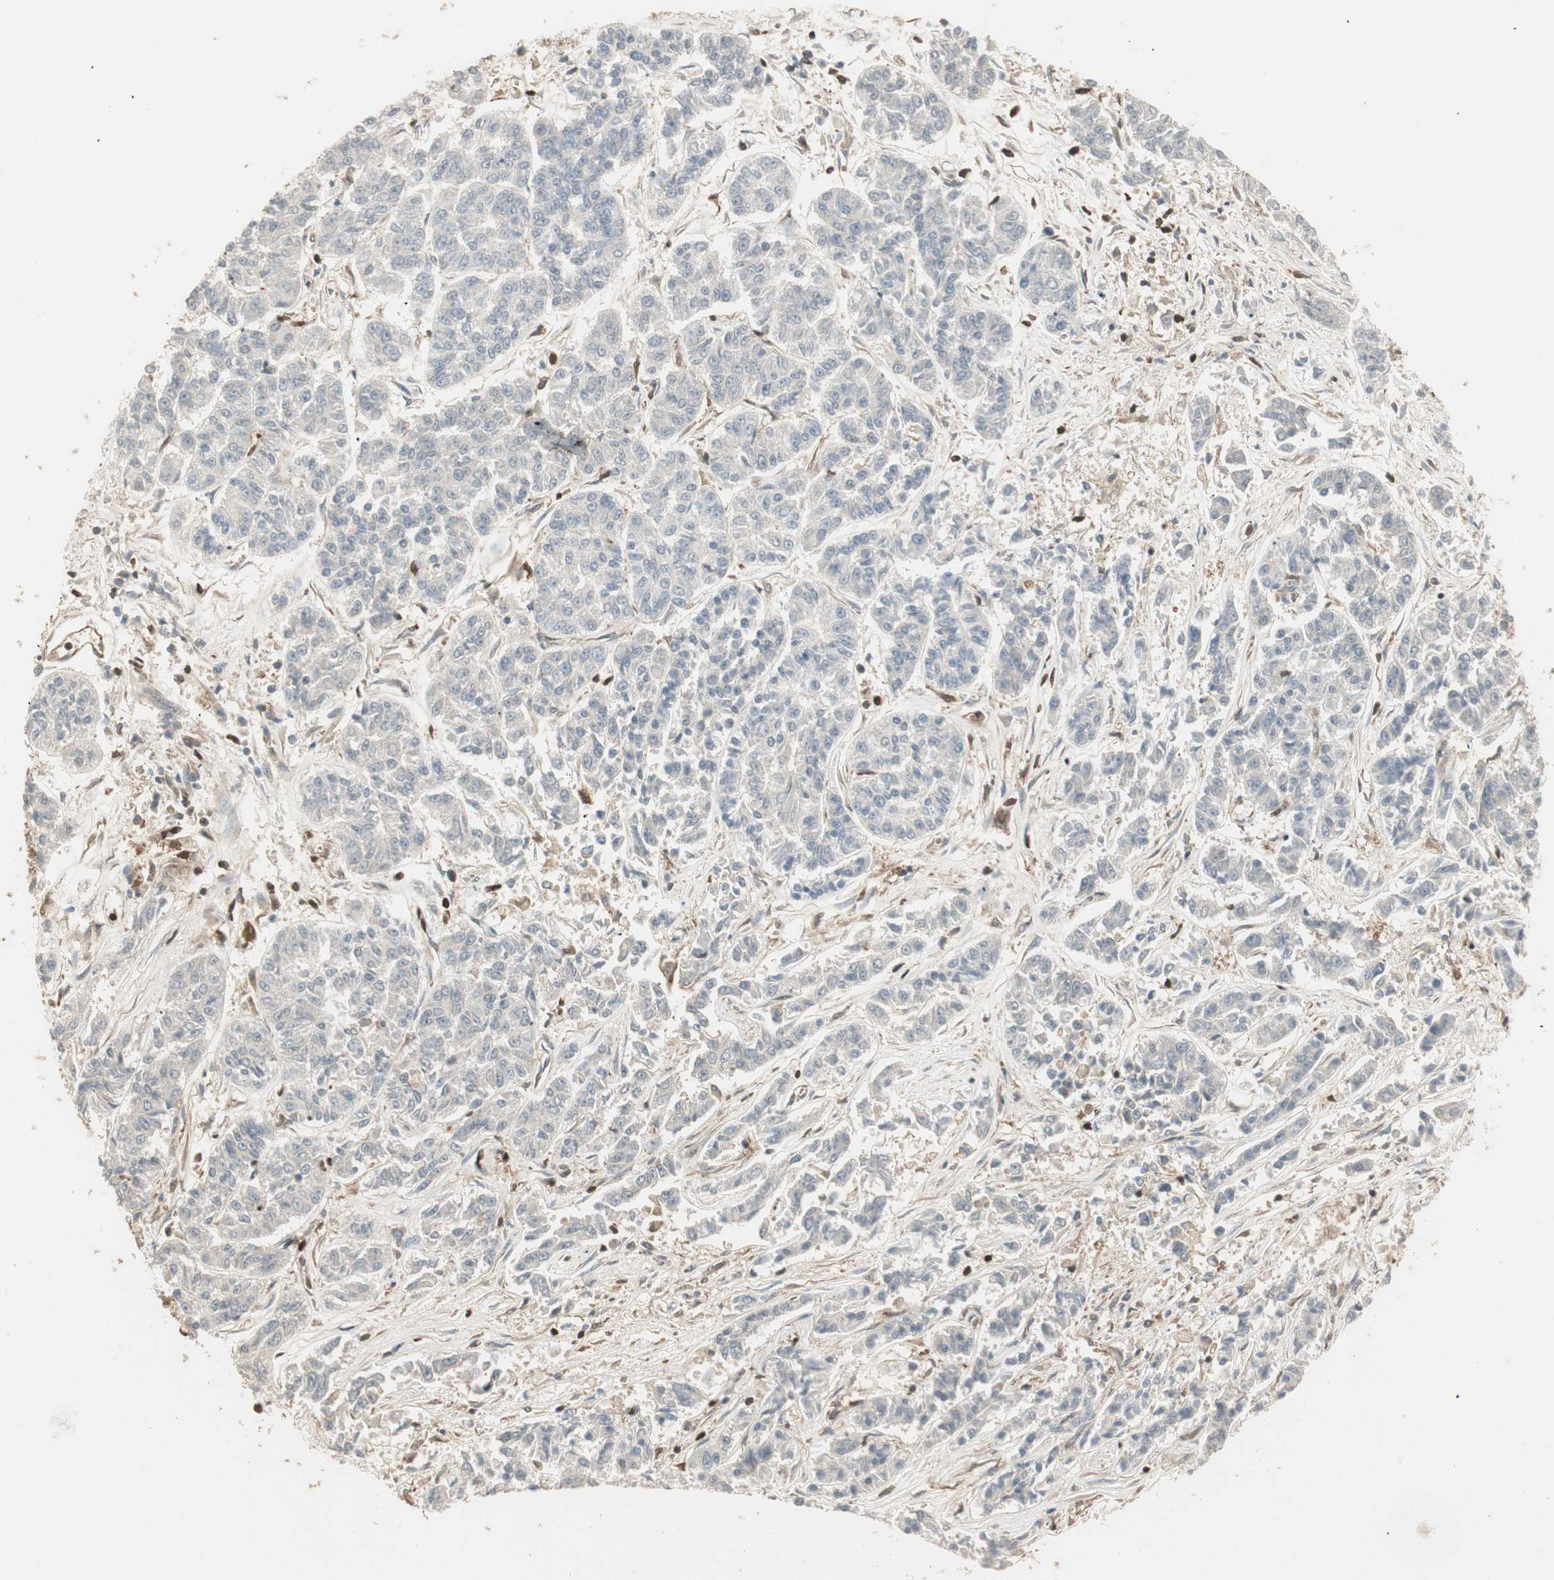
{"staining": {"intensity": "negative", "quantity": "none", "location": "none"}, "tissue": "lung cancer", "cell_type": "Tumor cells", "image_type": "cancer", "snomed": [{"axis": "morphology", "description": "Adenocarcinoma, NOS"}, {"axis": "topography", "description": "Lung"}], "caption": "This is an immunohistochemistry micrograph of human lung adenocarcinoma. There is no staining in tumor cells.", "gene": "CRLF3", "patient": {"sex": "male", "age": 84}}